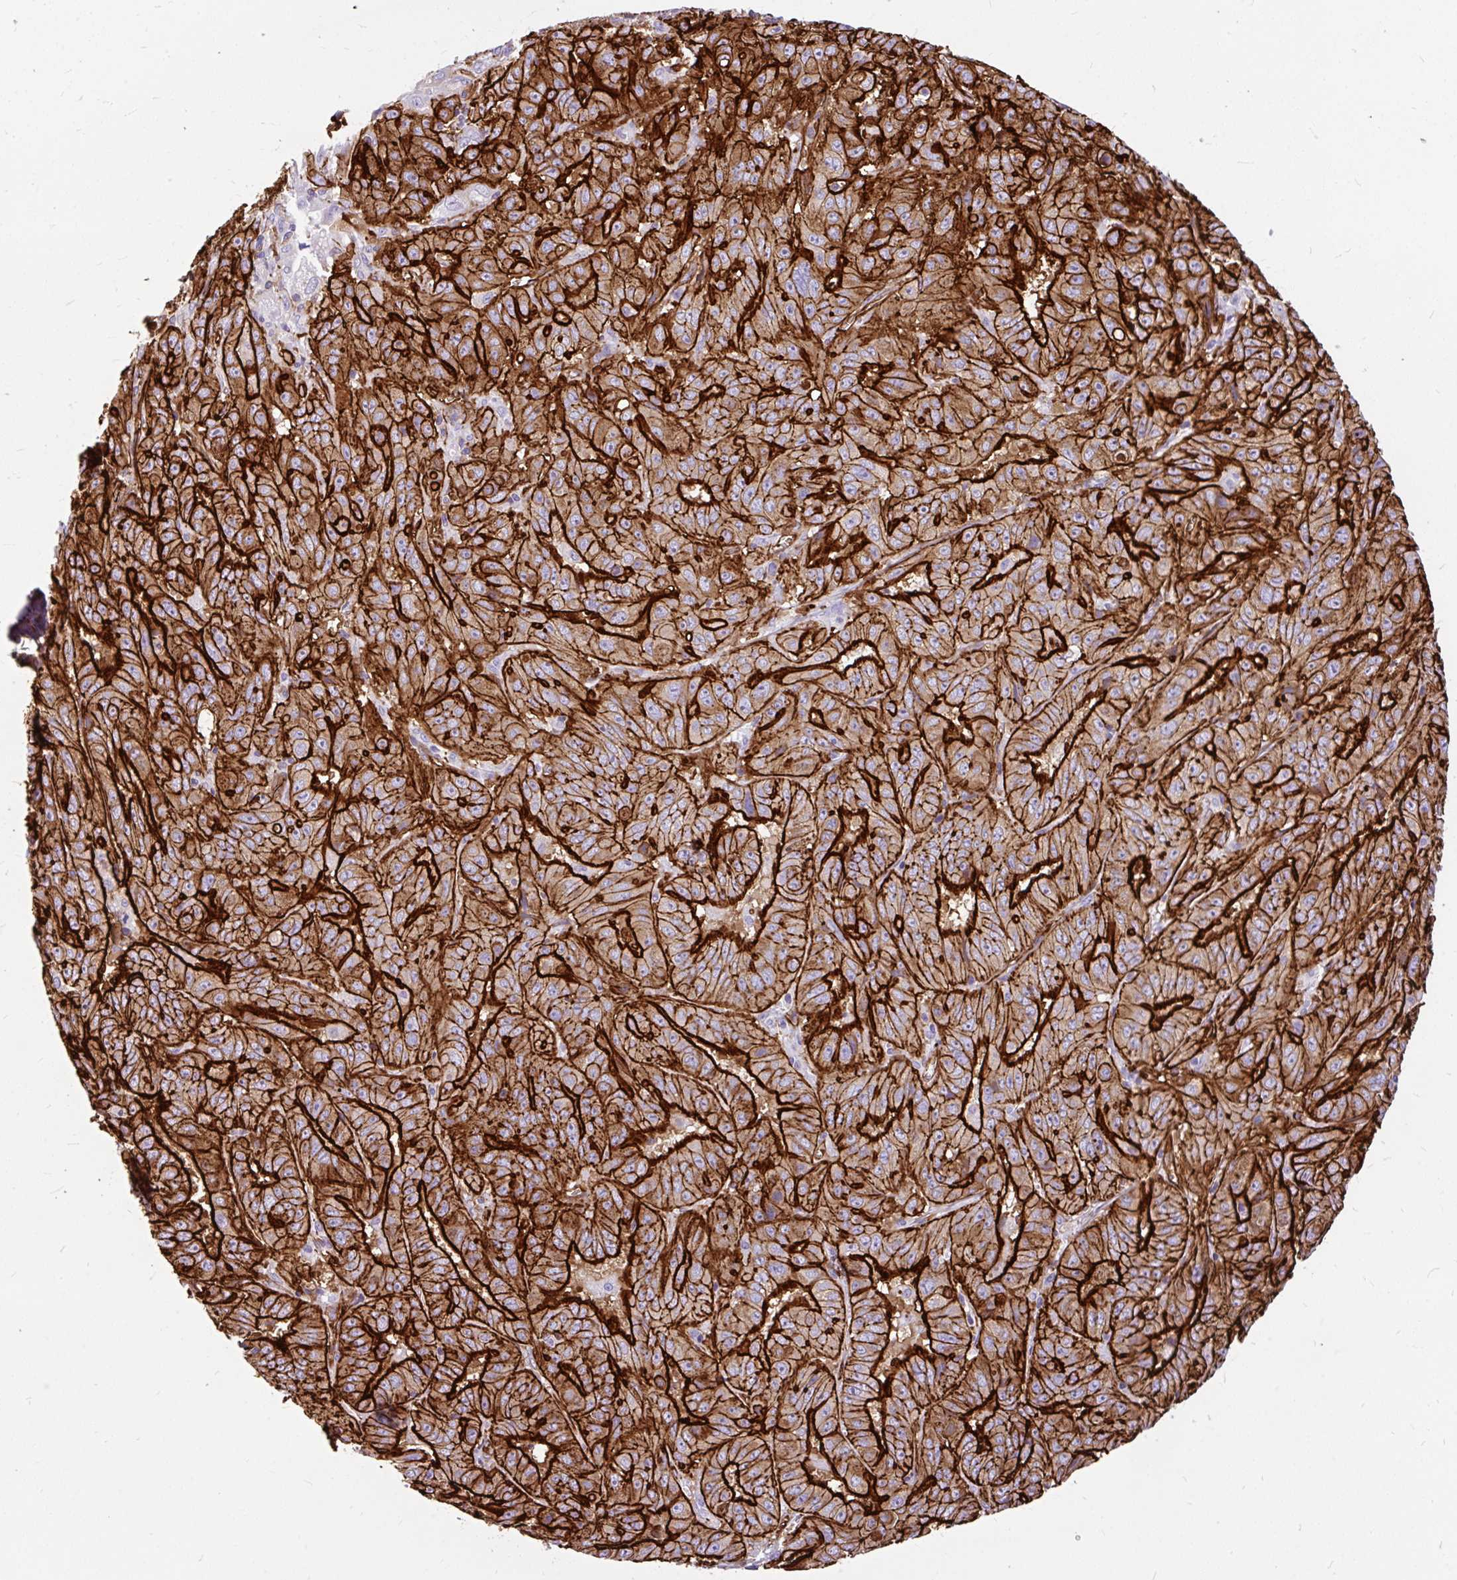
{"staining": {"intensity": "strong", "quantity": ">75%", "location": "cytoplasmic/membranous"}, "tissue": "pancreatic cancer", "cell_type": "Tumor cells", "image_type": "cancer", "snomed": [{"axis": "morphology", "description": "Adenocarcinoma, NOS"}, {"axis": "topography", "description": "Pancreas"}], "caption": "IHC (DAB (3,3'-diaminobenzidine)) staining of human adenocarcinoma (pancreatic) exhibits strong cytoplasmic/membranous protein staining in about >75% of tumor cells.", "gene": "MAP1LC3B", "patient": {"sex": "male", "age": 63}}